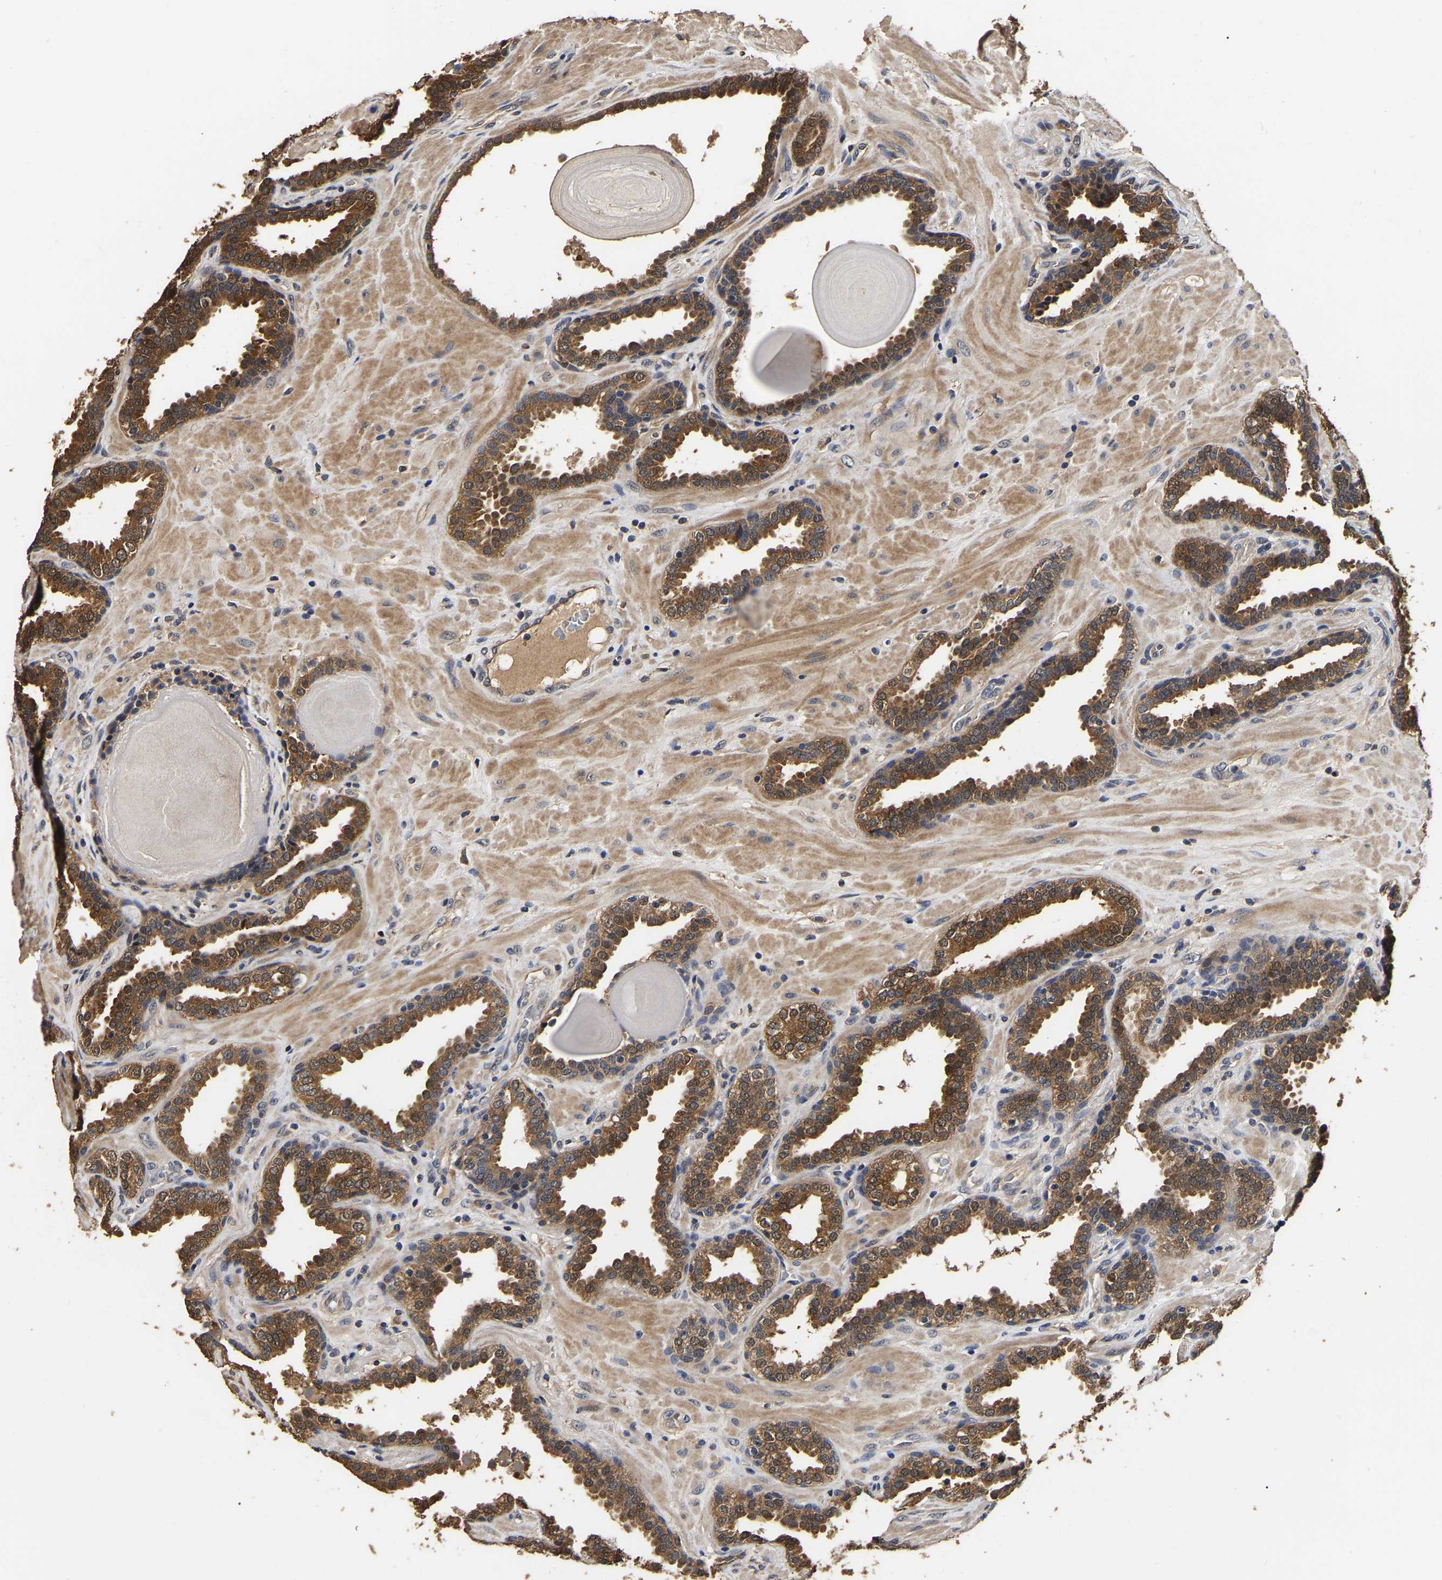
{"staining": {"intensity": "moderate", "quantity": ">75%", "location": "cytoplasmic/membranous"}, "tissue": "prostate", "cell_type": "Glandular cells", "image_type": "normal", "snomed": [{"axis": "morphology", "description": "Normal tissue, NOS"}, {"axis": "topography", "description": "Prostate"}], "caption": "This photomicrograph reveals benign prostate stained with IHC to label a protein in brown. The cytoplasmic/membranous of glandular cells show moderate positivity for the protein. Nuclei are counter-stained blue.", "gene": "STK32C", "patient": {"sex": "male", "age": 51}}